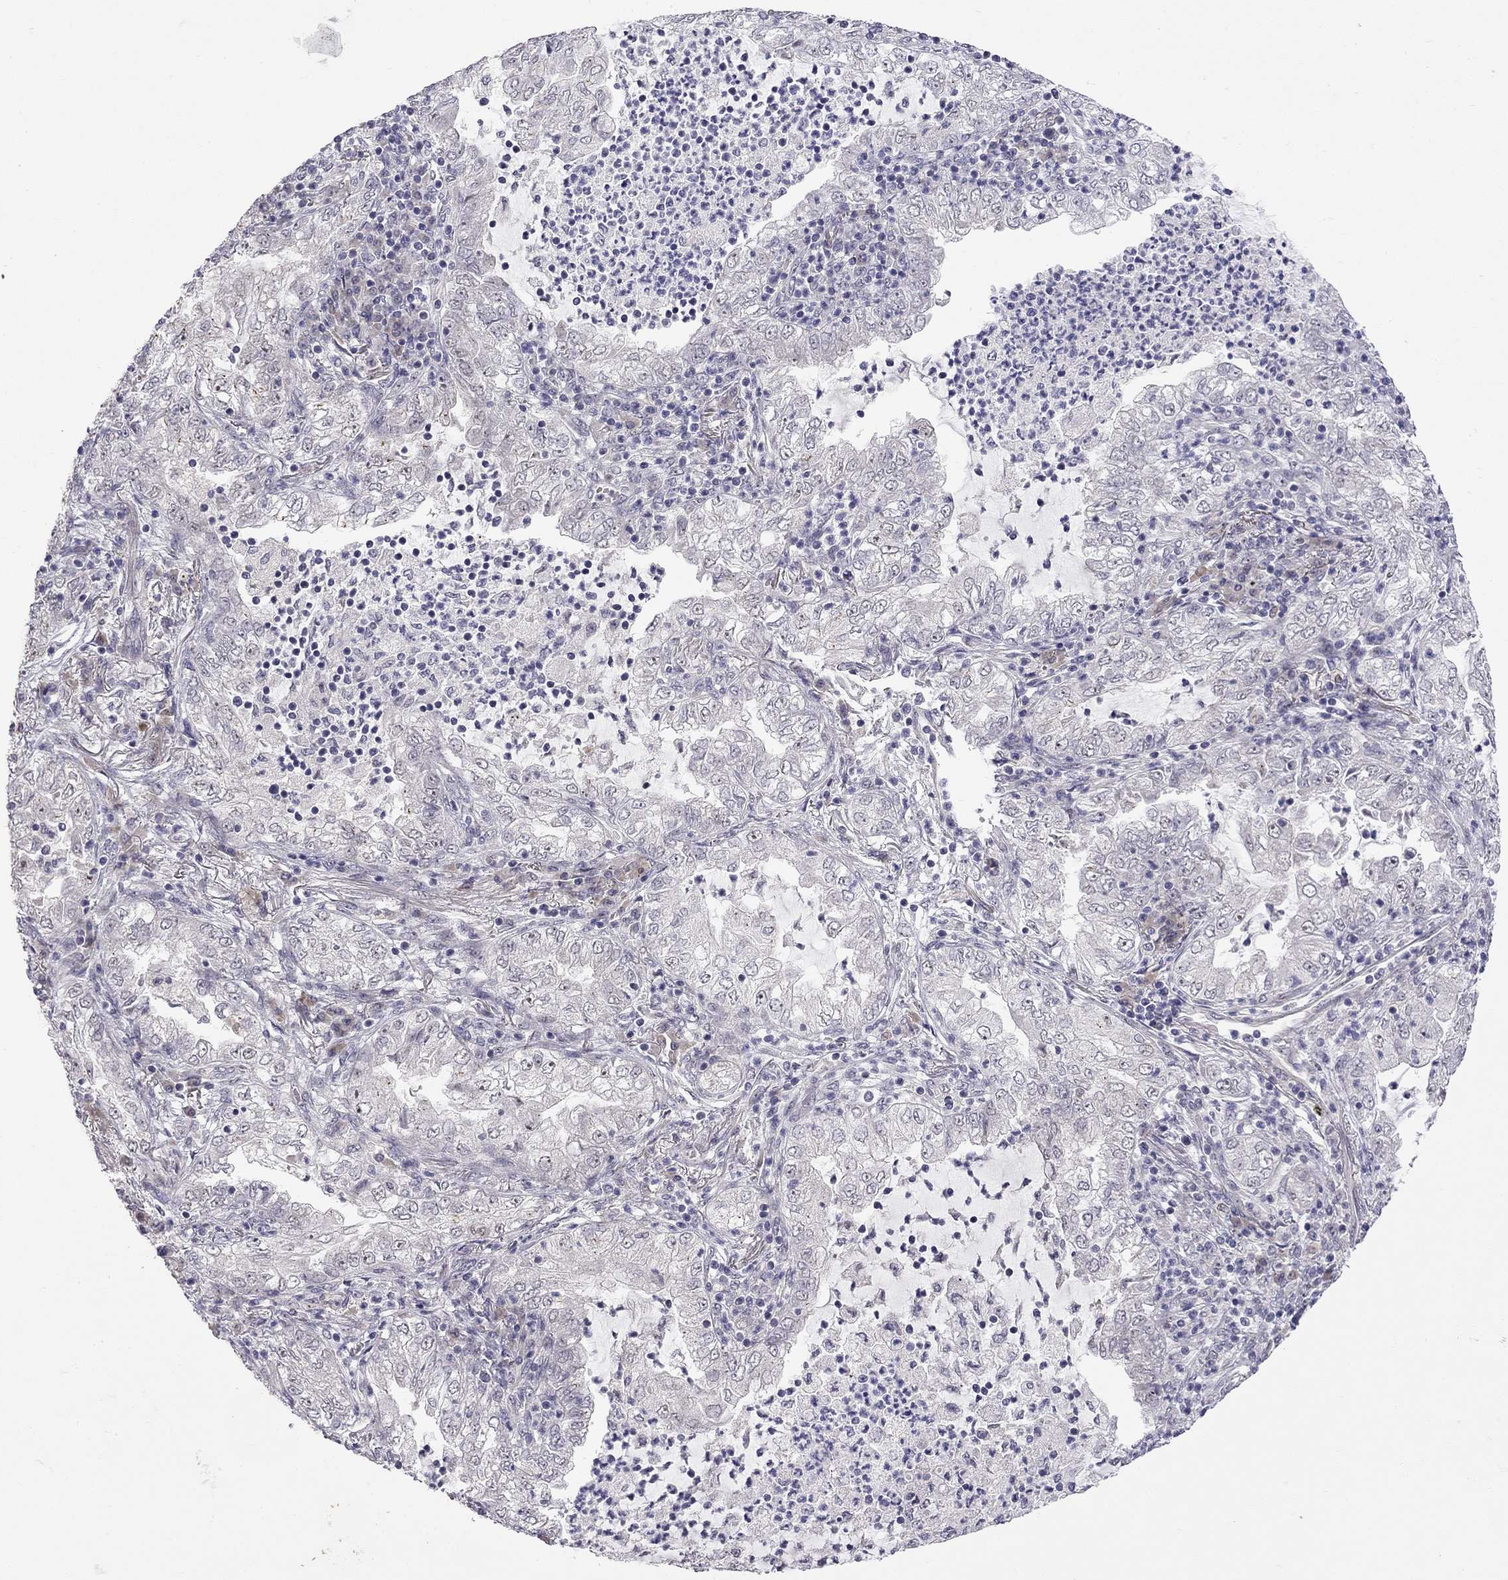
{"staining": {"intensity": "negative", "quantity": "none", "location": "none"}, "tissue": "lung cancer", "cell_type": "Tumor cells", "image_type": "cancer", "snomed": [{"axis": "morphology", "description": "Adenocarcinoma, NOS"}, {"axis": "topography", "description": "Lung"}], "caption": "Tumor cells are negative for brown protein staining in lung cancer (adenocarcinoma).", "gene": "STXBP6", "patient": {"sex": "female", "age": 73}}